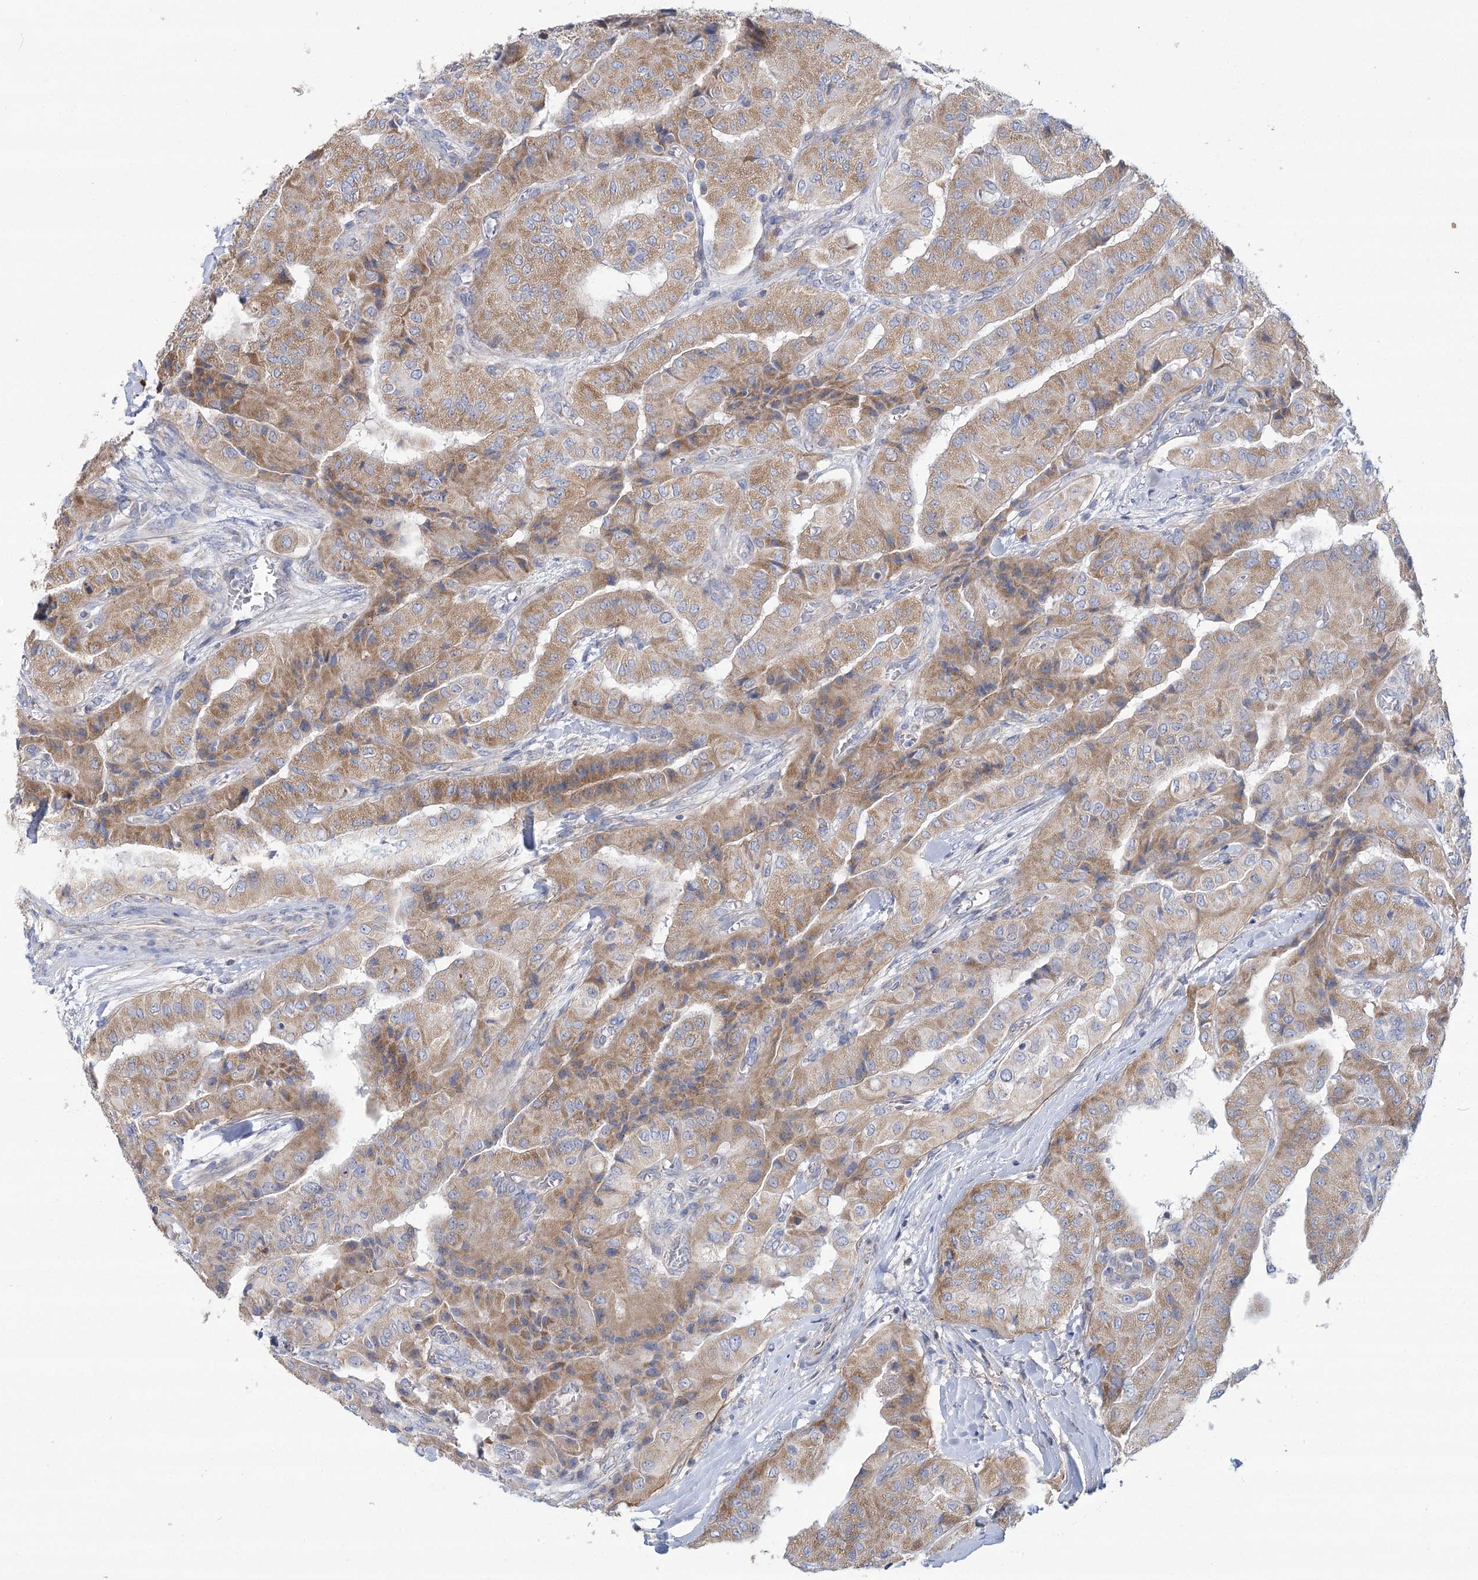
{"staining": {"intensity": "moderate", "quantity": ">75%", "location": "cytoplasmic/membranous"}, "tissue": "thyroid cancer", "cell_type": "Tumor cells", "image_type": "cancer", "snomed": [{"axis": "morphology", "description": "Papillary adenocarcinoma, NOS"}, {"axis": "topography", "description": "Thyroid gland"}], "caption": "Human thyroid papillary adenocarcinoma stained with a brown dye reveals moderate cytoplasmic/membranous positive positivity in approximately >75% of tumor cells.", "gene": "SNX7", "patient": {"sex": "female", "age": 59}}